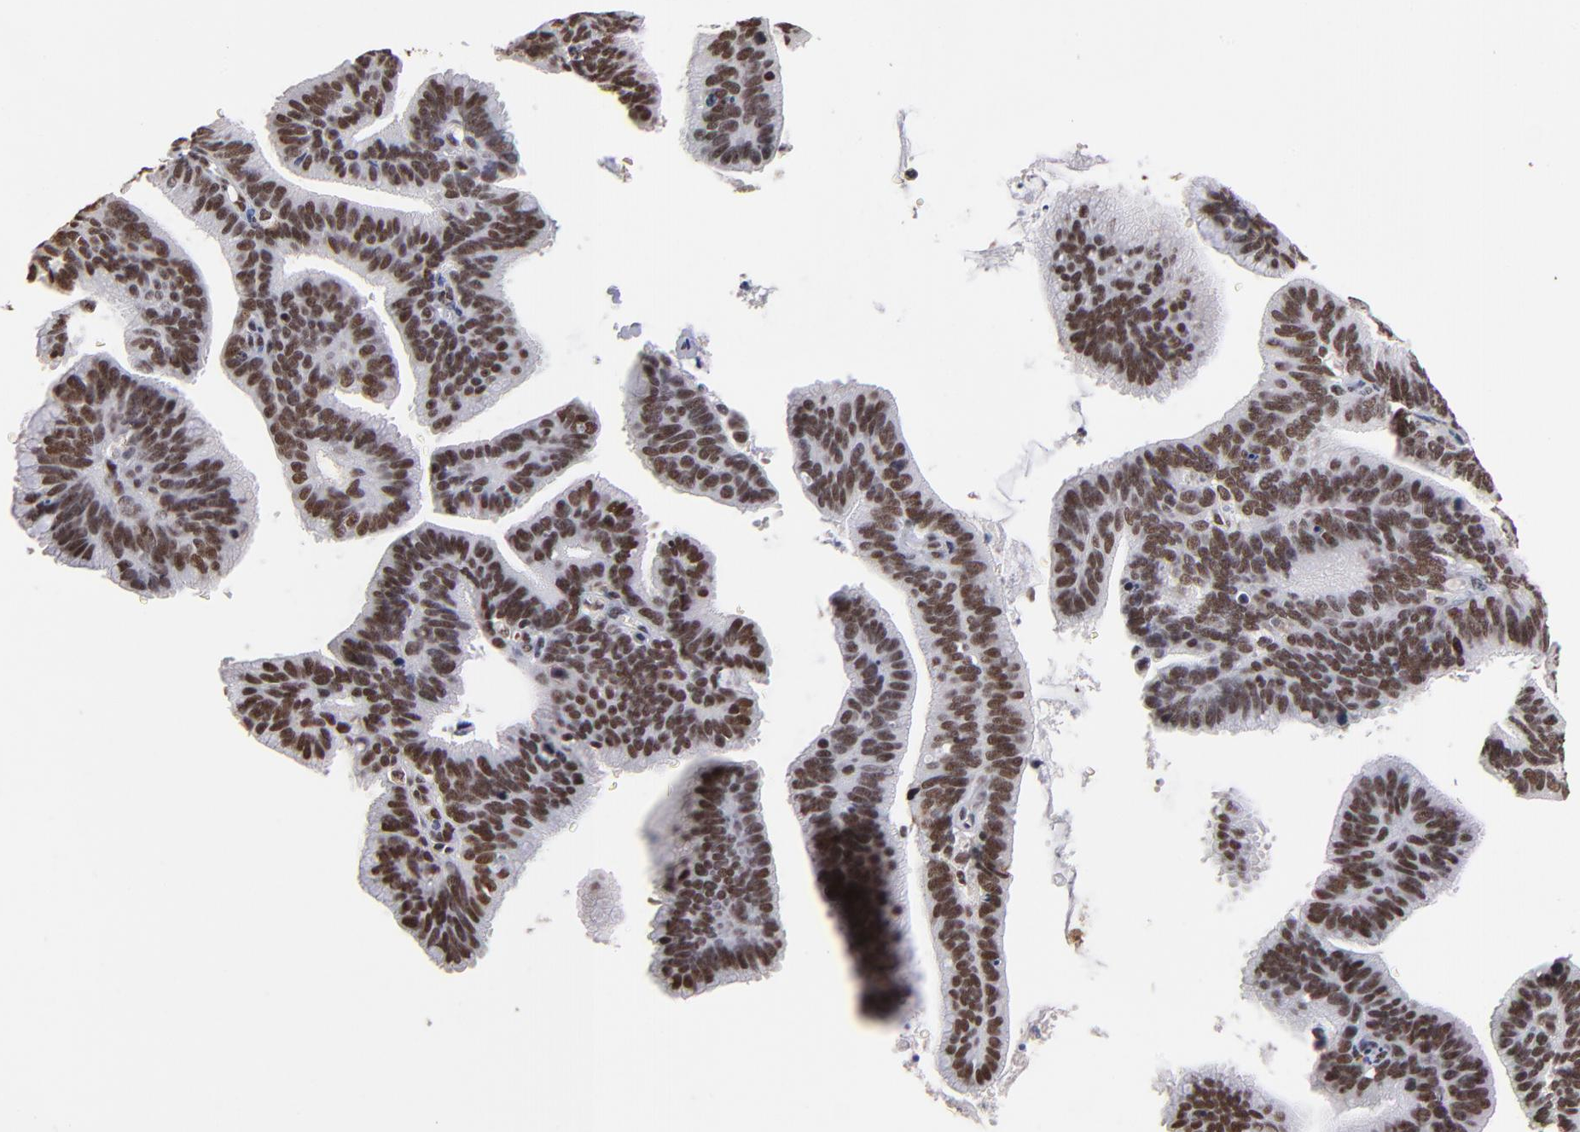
{"staining": {"intensity": "strong", "quantity": ">75%", "location": "nuclear"}, "tissue": "cervical cancer", "cell_type": "Tumor cells", "image_type": "cancer", "snomed": [{"axis": "morphology", "description": "Adenocarcinoma, NOS"}, {"axis": "topography", "description": "Cervix"}], "caption": "This is an image of immunohistochemistry staining of cervical cancer, which shows strong expression in the nuclear of tumor cells.", "gene": "ZNF146", "patient": {"sex": "female", "age": 47}}